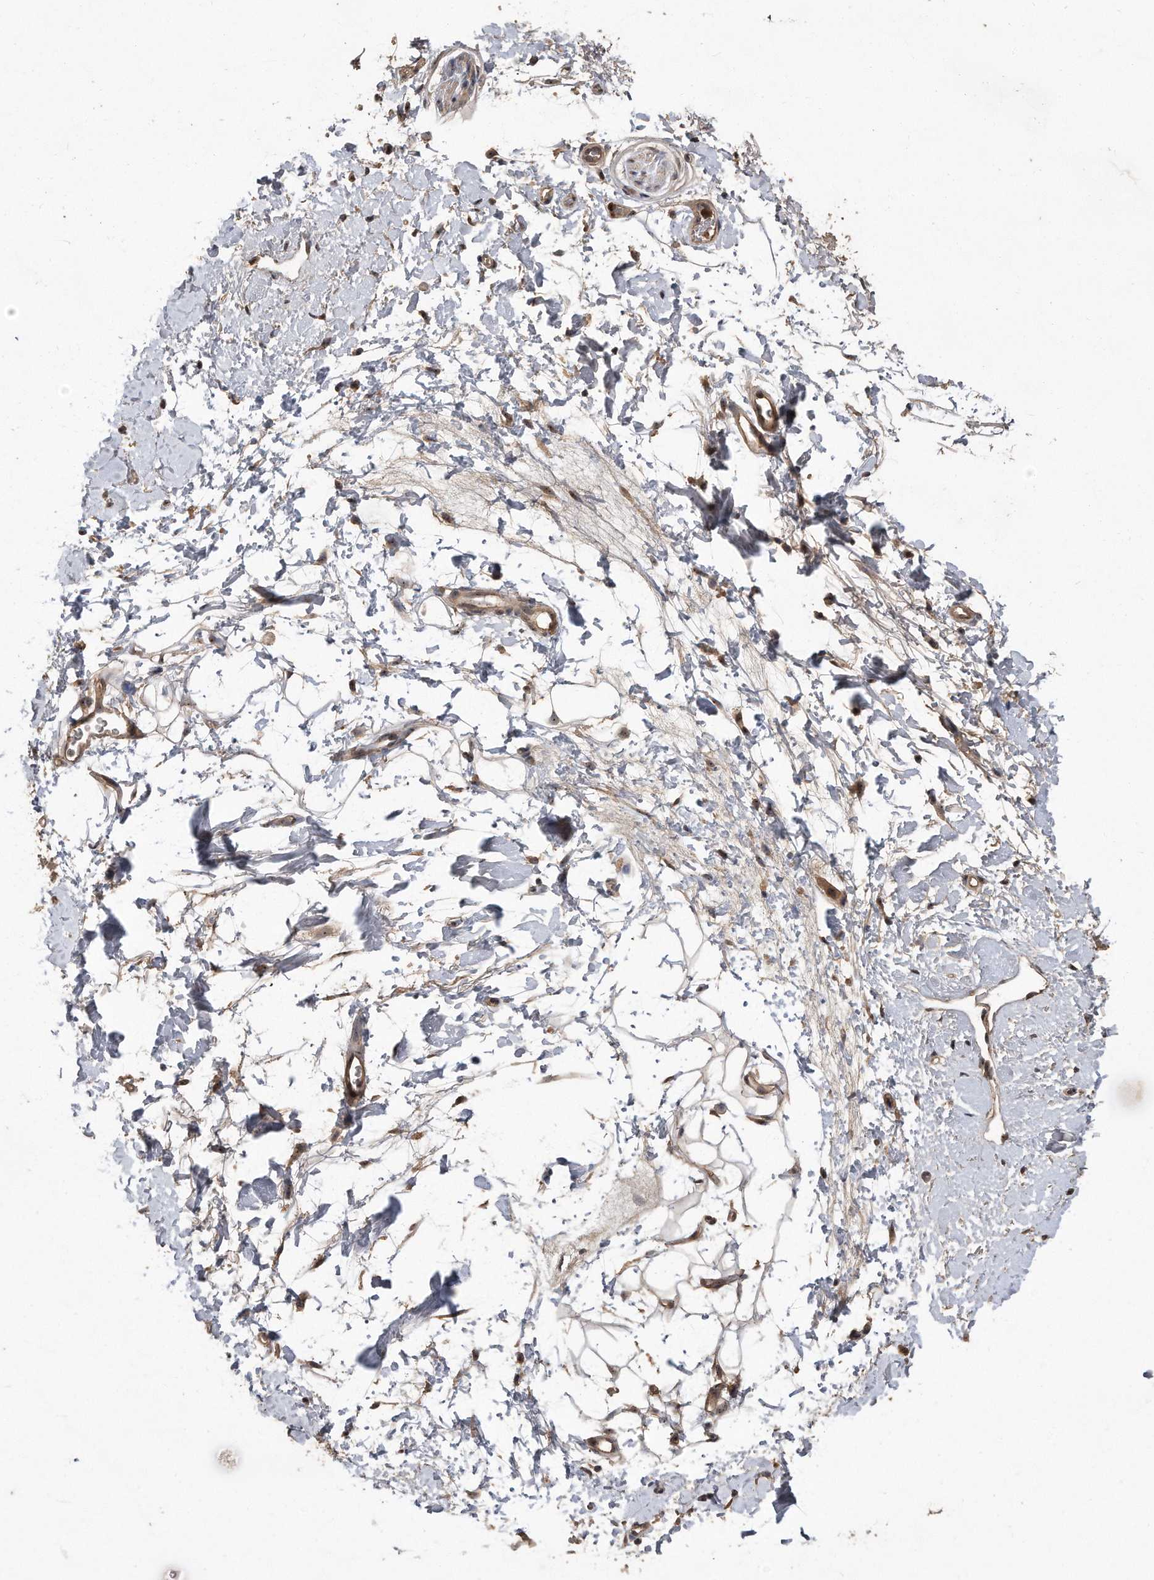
{"staining": {"intensity": "weak", "quantity": "25%-75%", "location": "cytoplasmic/membranous"}, "tissue": "adipose tissue", "cell_type": "Adipocytes", "image_type": "normal", "snomed": [{"axis": "morphology", "description": "Normal tissue, NOS"}, {"axis": "morphology", "description": "Adenocarcinoma, NOS"}, {"axis": "topography", "description": "Pancreas"}, {"axis": "topography", "description": "Peripheral nerve tissue"}], "caption": "Protein analysis of unremarkable adipose tissue demonstrates weak cytoplasmic/membranous expression in about 25%-75% of adipocytes.", "gene": "PELO", "patient": {"sex": "male", "age": 59}}